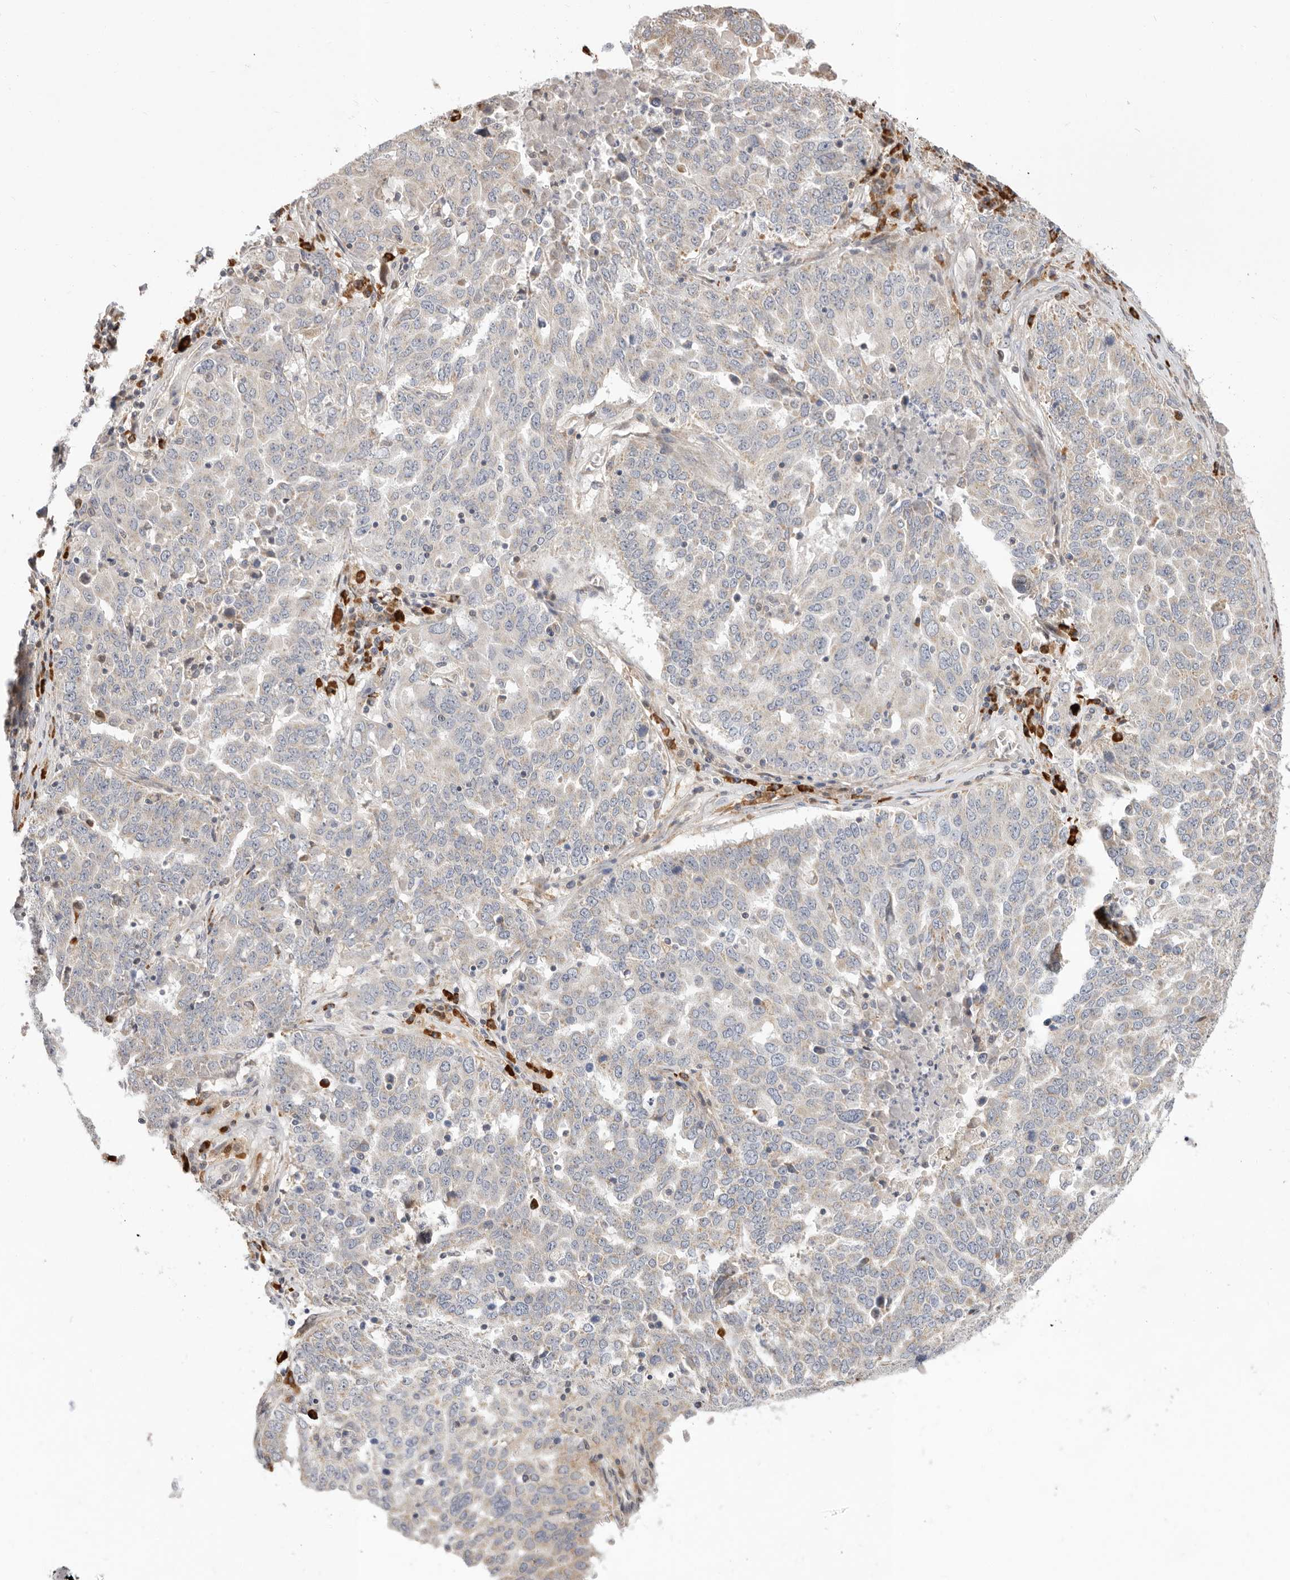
{"staining": {"intensity": "negative", "quantity": "none", "location": "none"}, "tissue": "ovarian cancer", "cell_type": "Tumor cells", "image_type": "cancer", "snomed": [{"axis": "morphology", "description": "Carcinoma, endometroid"}, {"axis": "topography", "description": "Ovary"}], "caption": "The photomicrograph exhibits no significant positivity in tumor cells of endometroid carcinoma (ovarian).", "gene": "USH1C", "patient": {"sex": "female", "age": 62}}